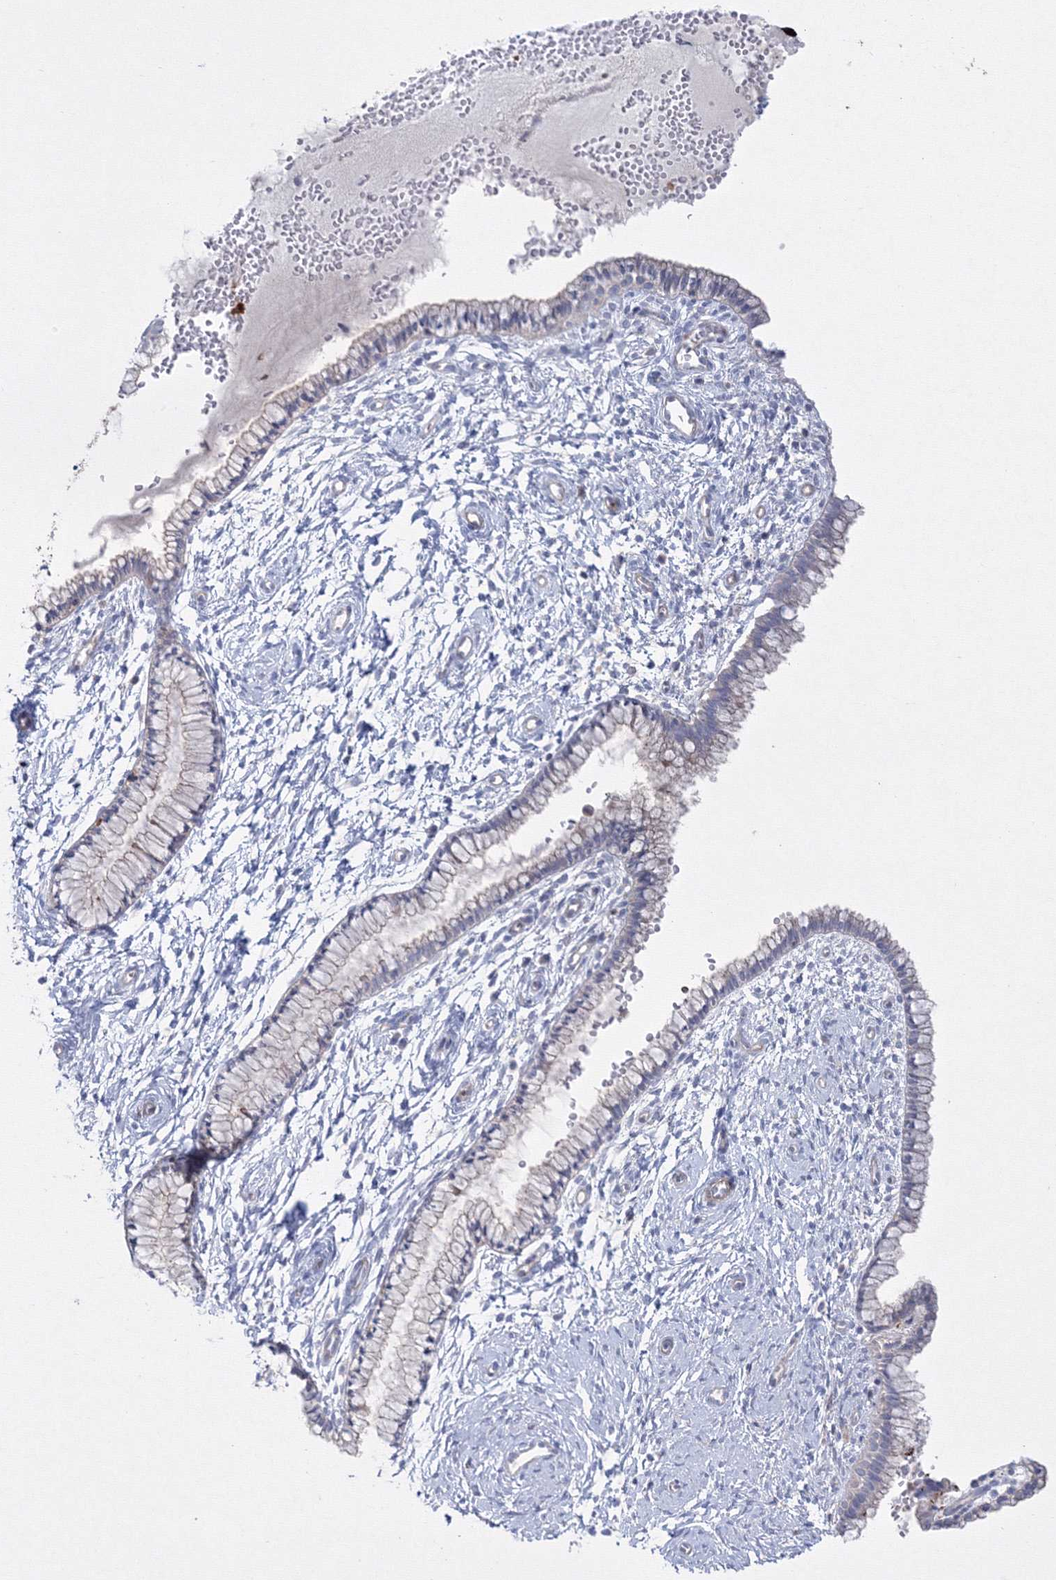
{"staining": {"intensity": "negative", "quantity": "none", "location": "none"}, "tissue": "cervix", "cell_type": "Glandular cells", "image_type": "normal", "snomed": [{"axis": "morphology", "description": "Normal tissue, NOS"}, {"axis": "topography", "description": "Cervix"}], "caption": "This image is of normal cervix stained with IHC to label a protein in brown with the nuclei are counter-stained blue. There is no staining in glandular cells.", "gene": "GPR82", "patient": {"sex": "female", "age": 33}}